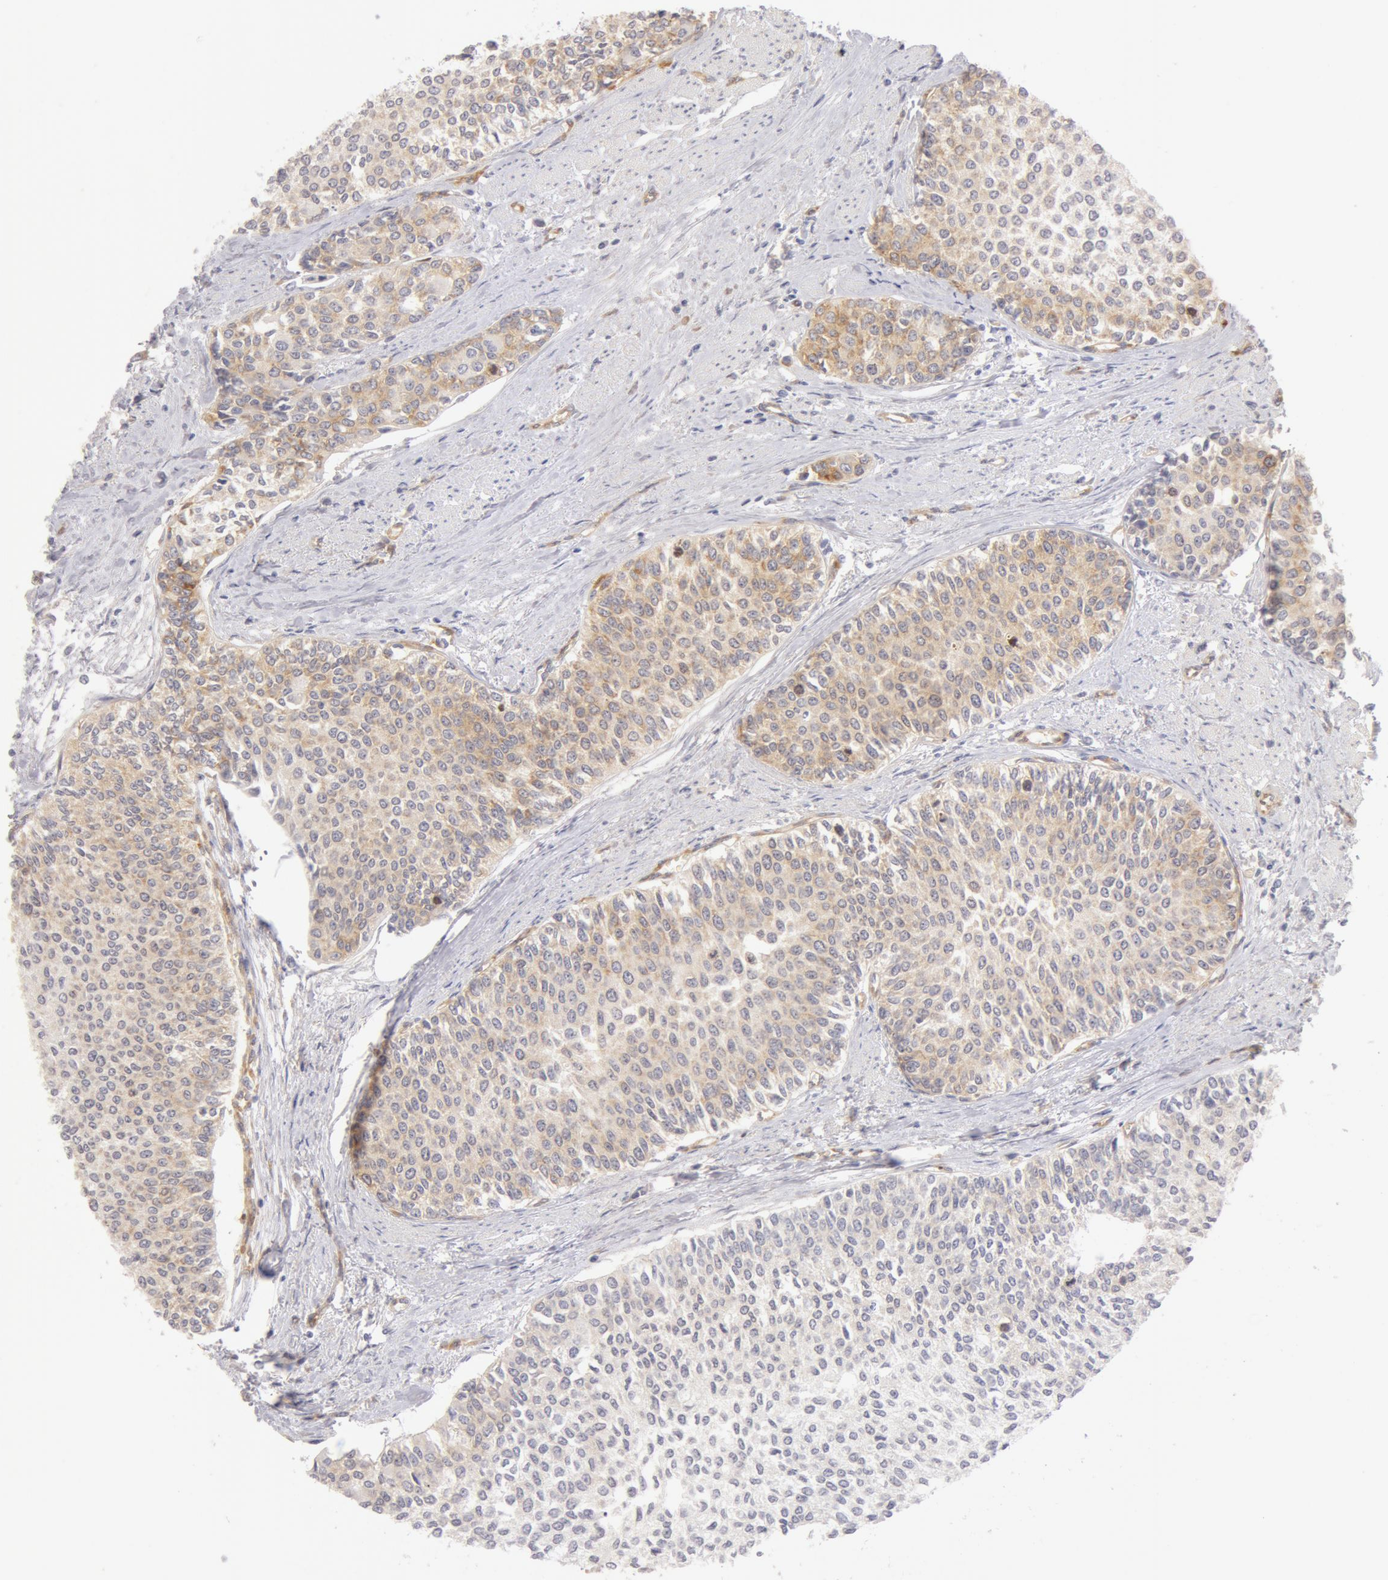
{"staining": {"intensity": "weak", "quantity": "25%-75%", "location": "cytoplasmic/membranous"}, "tissue": "urothelial cancer", "cell_type": "Tumor cells", "image_type": "cancer", "snomed": [{"axis": "morphology", "description": "Urothelial carcinoma, Low grade"}, {"axis": "topography", "description": "Urinary bladder"}], "caption": "Weak cytoplasmic/membranous expression for a protein is appreciated in about 25%-75% of tumor cells of urothelial cancer using immunohistochemistry (IHC).", "gene": "DDX3Y", "patient": {"sex": "female", "age": 73}}